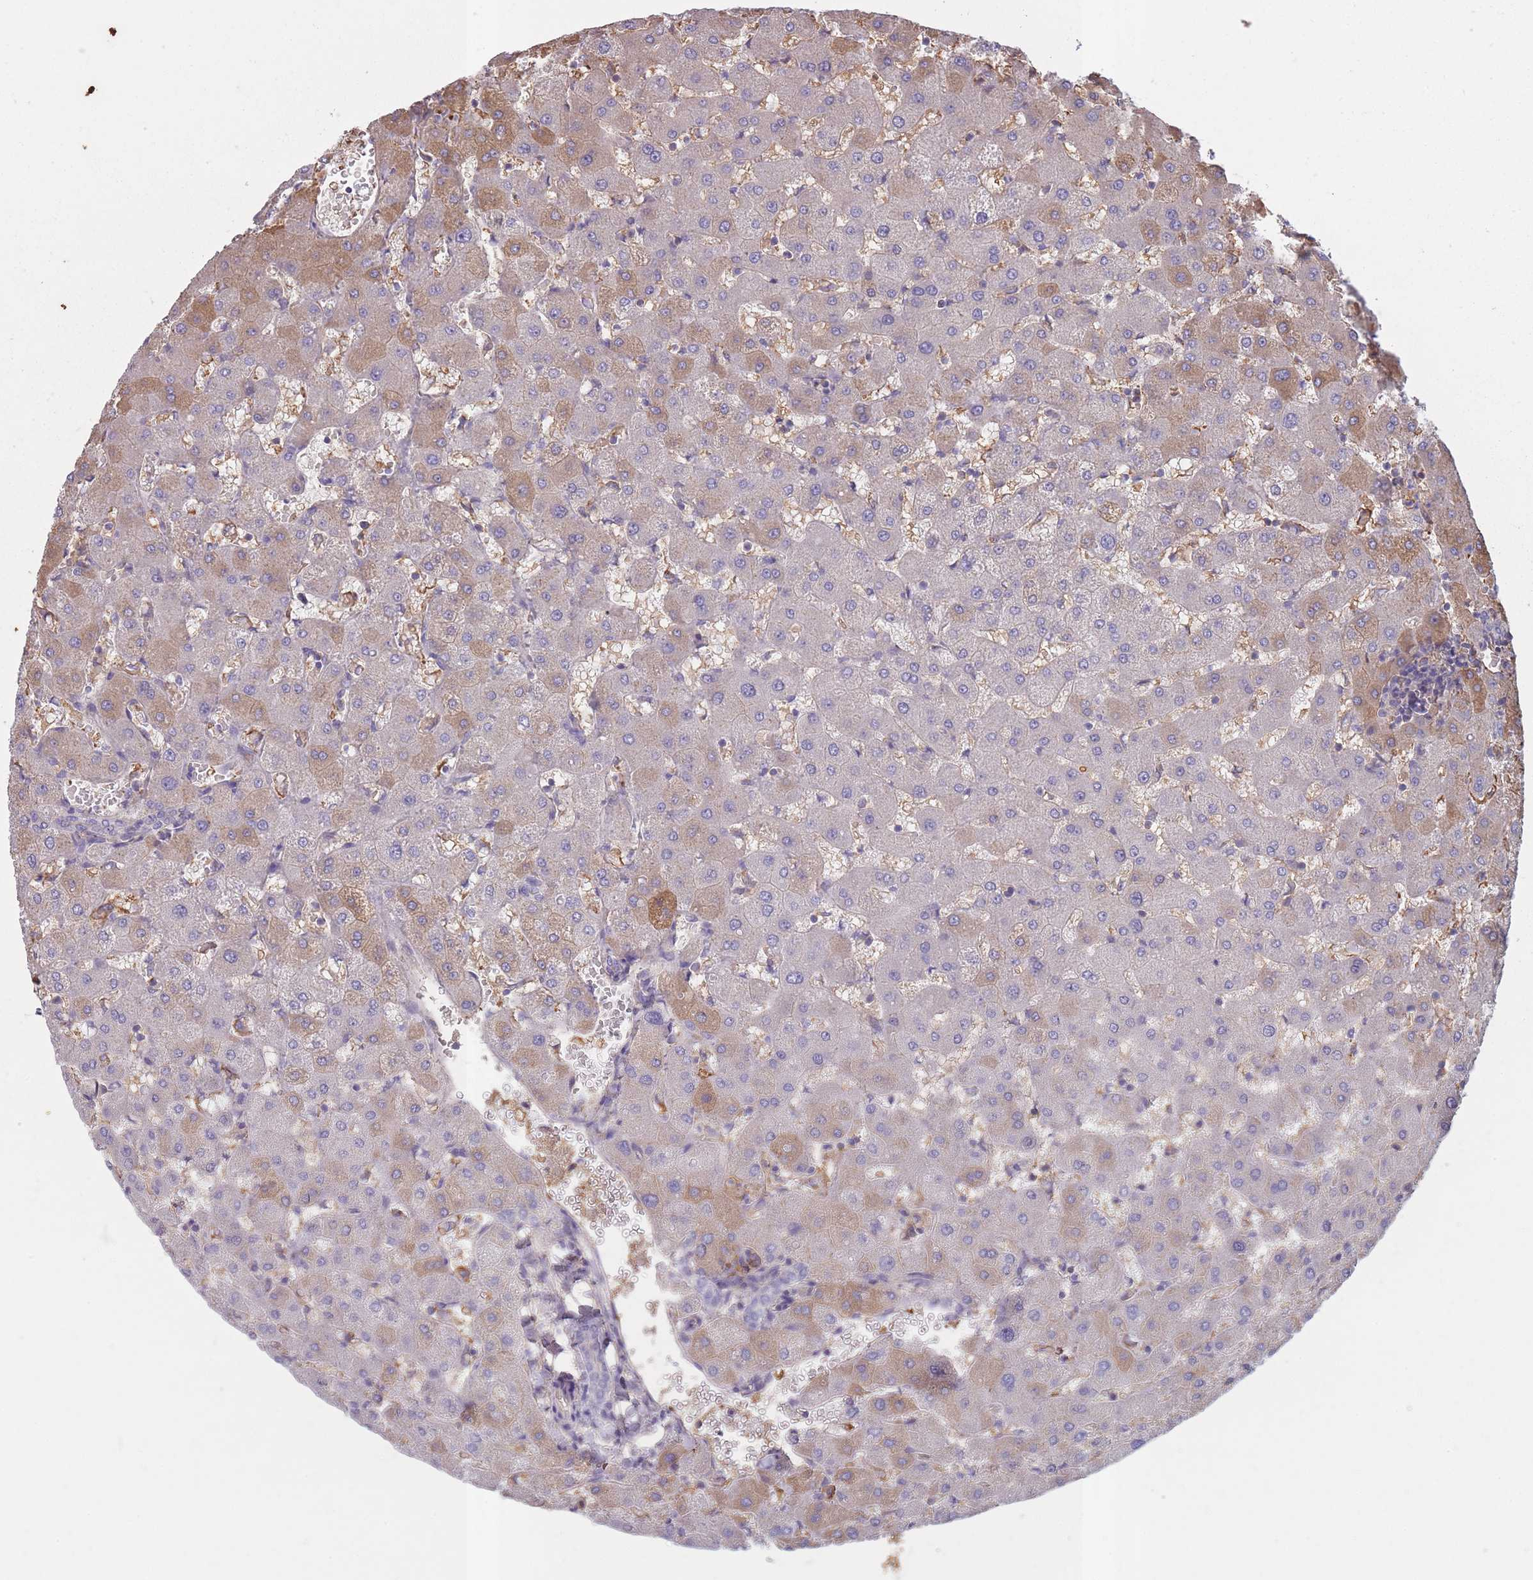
{"staining": {"intensity": "negative", "quantity": "none", "location": "none"}, "tissue": "liver", "cell_type": "Cholangiocytes", "image_type": "normal", "snomed": [{"axis": "morphology", "description": "Normal tissue, NOS"}, {"axis": "topography", "description": "Liver"}], "caption": "Photomicrograph shows no protein staining in cholangiocytes of benign liver.", "gene": "KAT2A", "patient": {"sex": "female", "age": 63}}